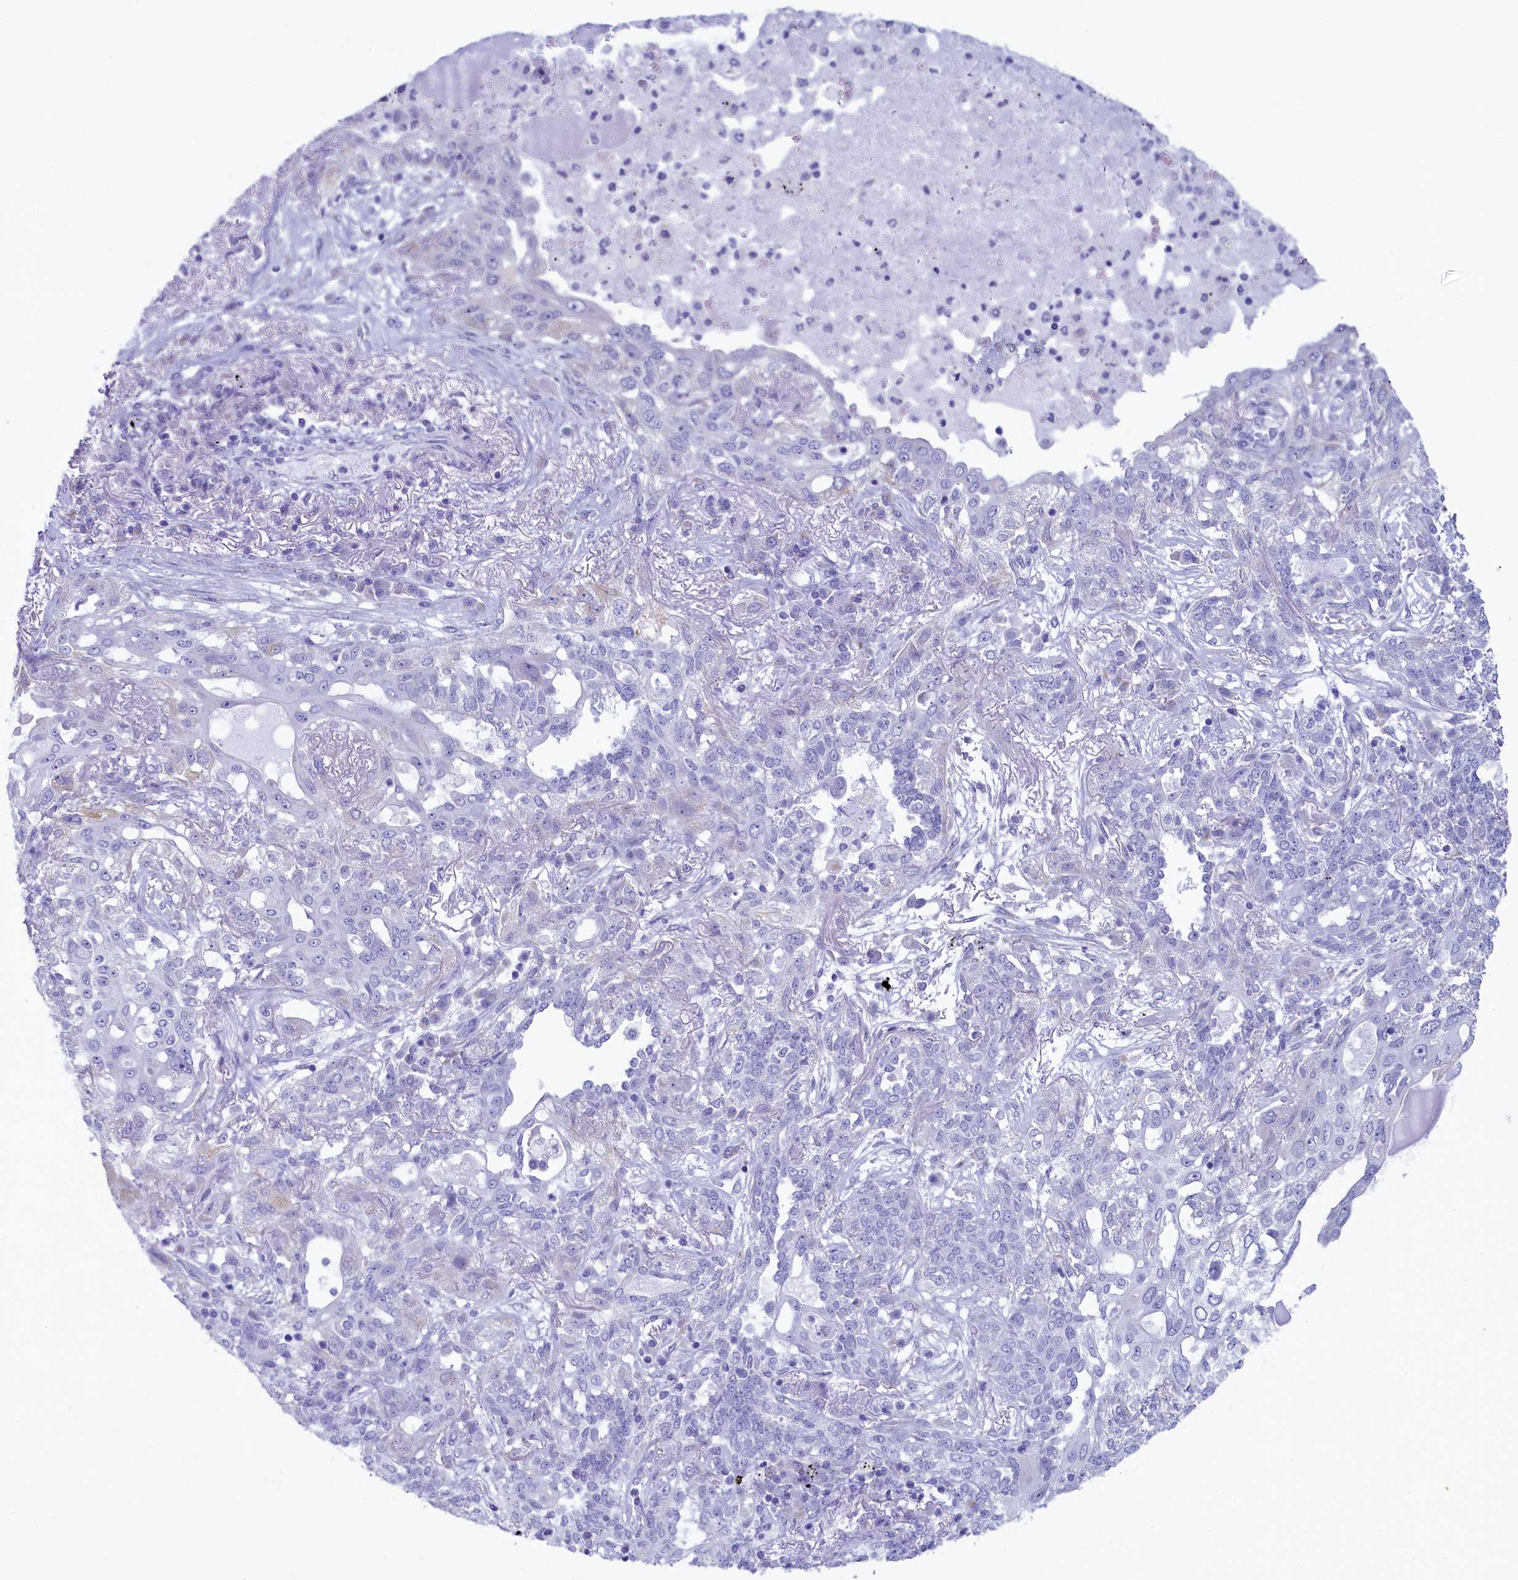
{"staining": {"intensity": "negative", "quantity": "none", "location": "none"}, "tissue": "lung cancer", "cell_type": "Tumor cells", "image_type": "cancer", "snomed": [{"axis": "morphology", "description": "Squamous cell carcinoma, NOS"}, {"axis": "topography", "description": "Lung"}], "caption": "Human lung cancer stained for a protein using immunohistochemistry demonstrates no positivity in tumor cells.", "gene": "SKA3", "patient": {"sex": "female", "age": 70}}